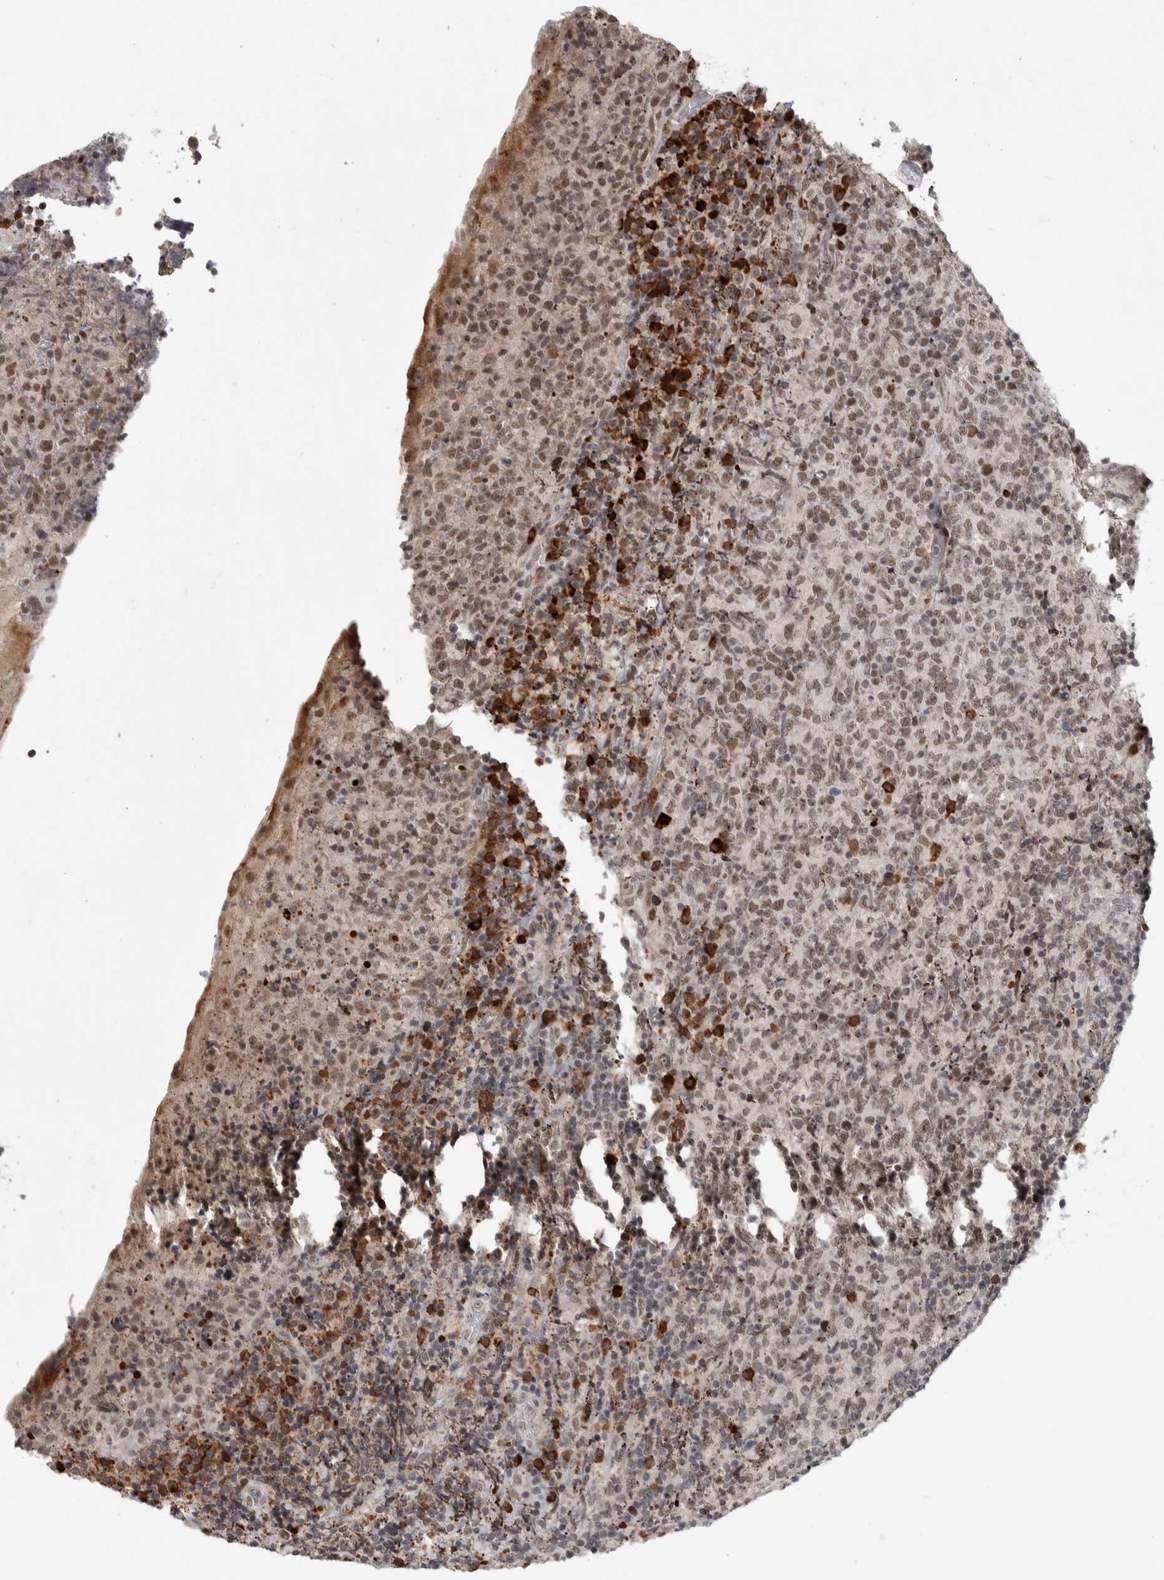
{"staining": {"intensity": "moderate", "quantity": "25%-75%", "location": "nuclear"}, "tissue": "lymphoma", "cell_type": "Tumor cells", "image_type": "cancer", "snomed": [{"axis": "morphology", "description": "Malignant lymphoma, non-Hodgkin's type, High grade"}, {"axis": "topography", "description": "Tonsil"}], "caption": "A micrograph of human malignant lymphoma, non-Hodgkin's type (high-grade) stained for a protein exhibits moderate nuclear brown staining in tumor cells. (Brightfield microscopy of DAB IHC at high magnification).", "gene": "ZNF592", "patient": {"sex": "female", "age": 36}}